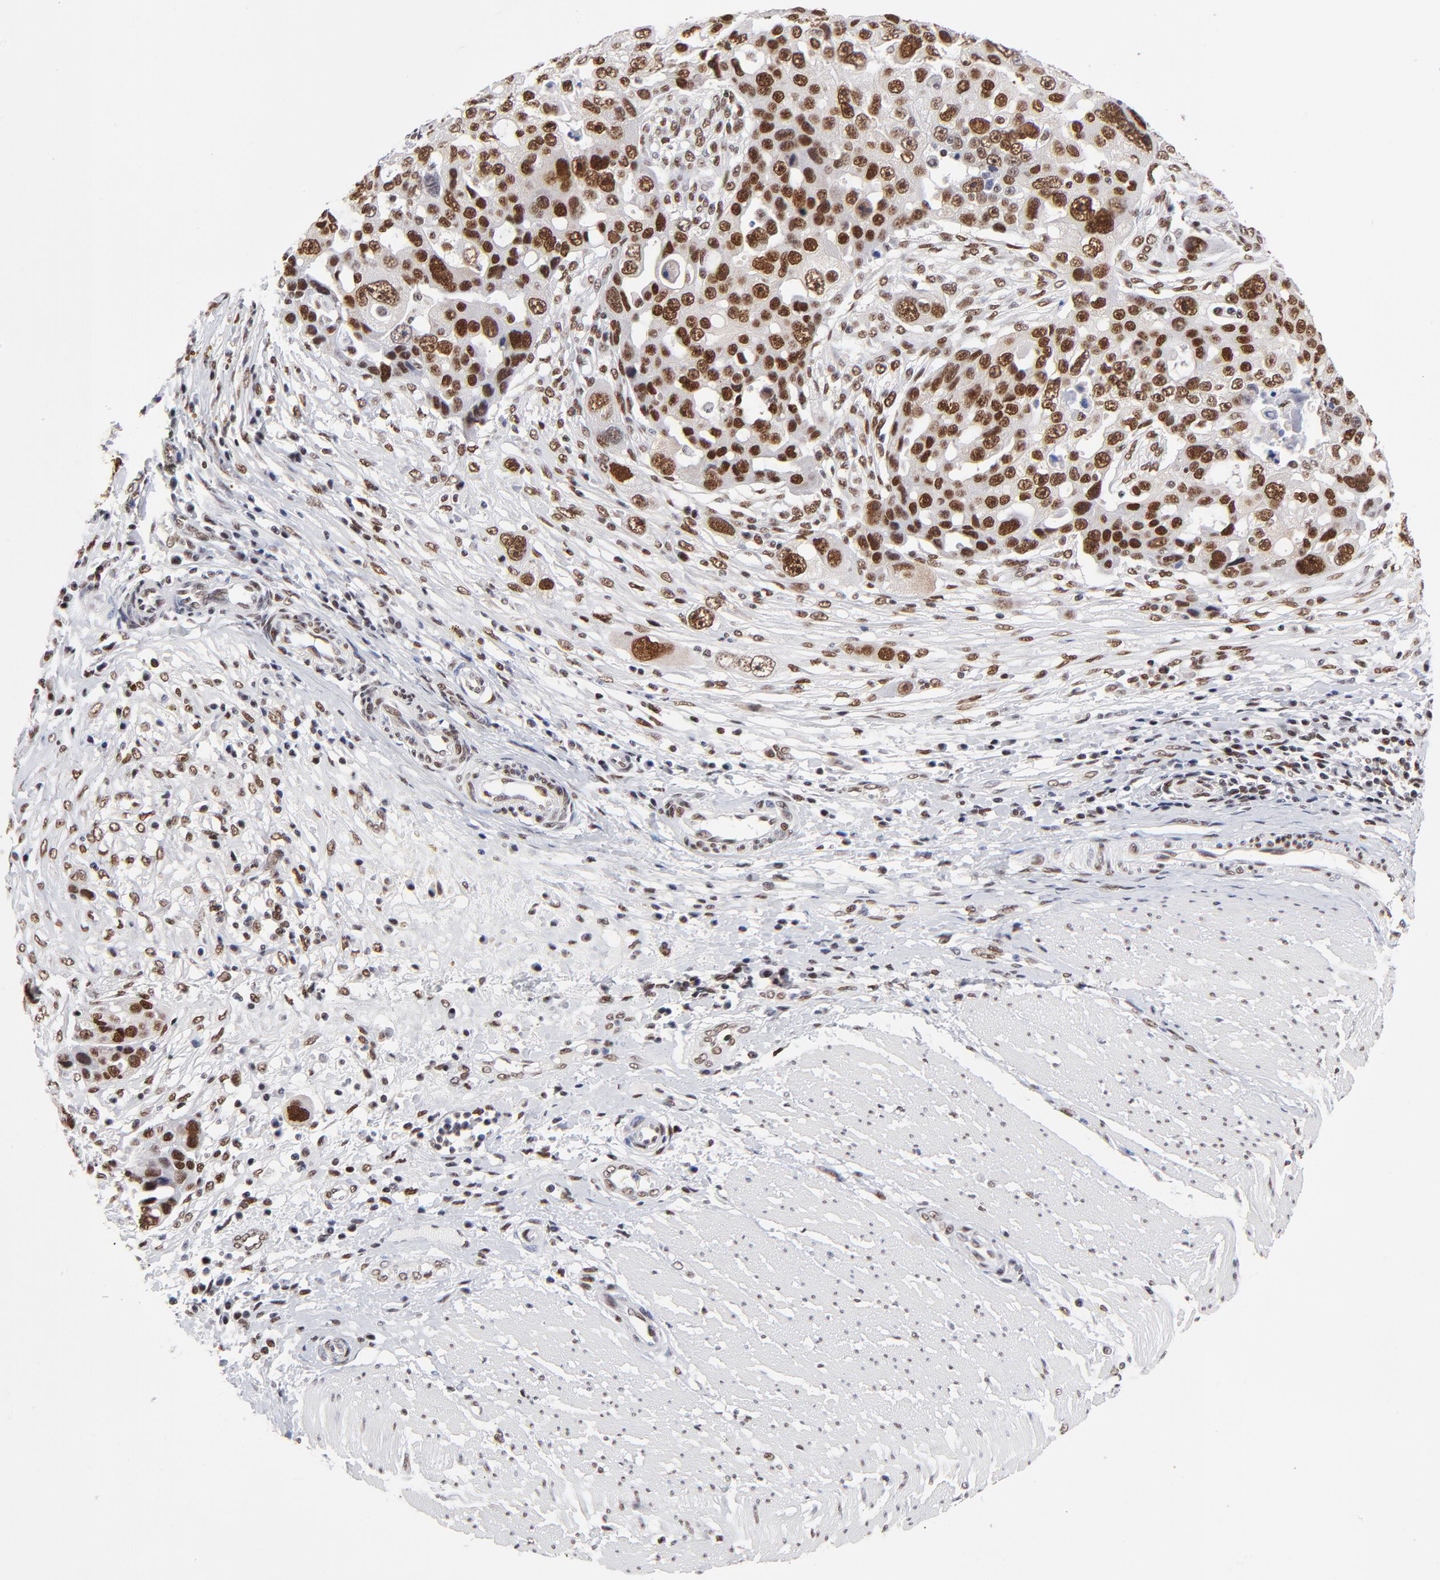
{"staining": {"intensity": "strong", "quantity": ">75%", "location": "nuclear"}, "tissue": "ovarian cancer", "cell_type": "Tumor cells", "image_type": "cancer", "snomed": [{"axis": "morphology", "description": "Carcinoma, endometroid"}, {"axis": "topography", "description": "Ovary"}], "caption": "Strong nuclear staining is present in about >75% of tumor cells in ovarian cancer.", "gene": "ZMYM3", "patient": {"sex": "female", "age": 75}}